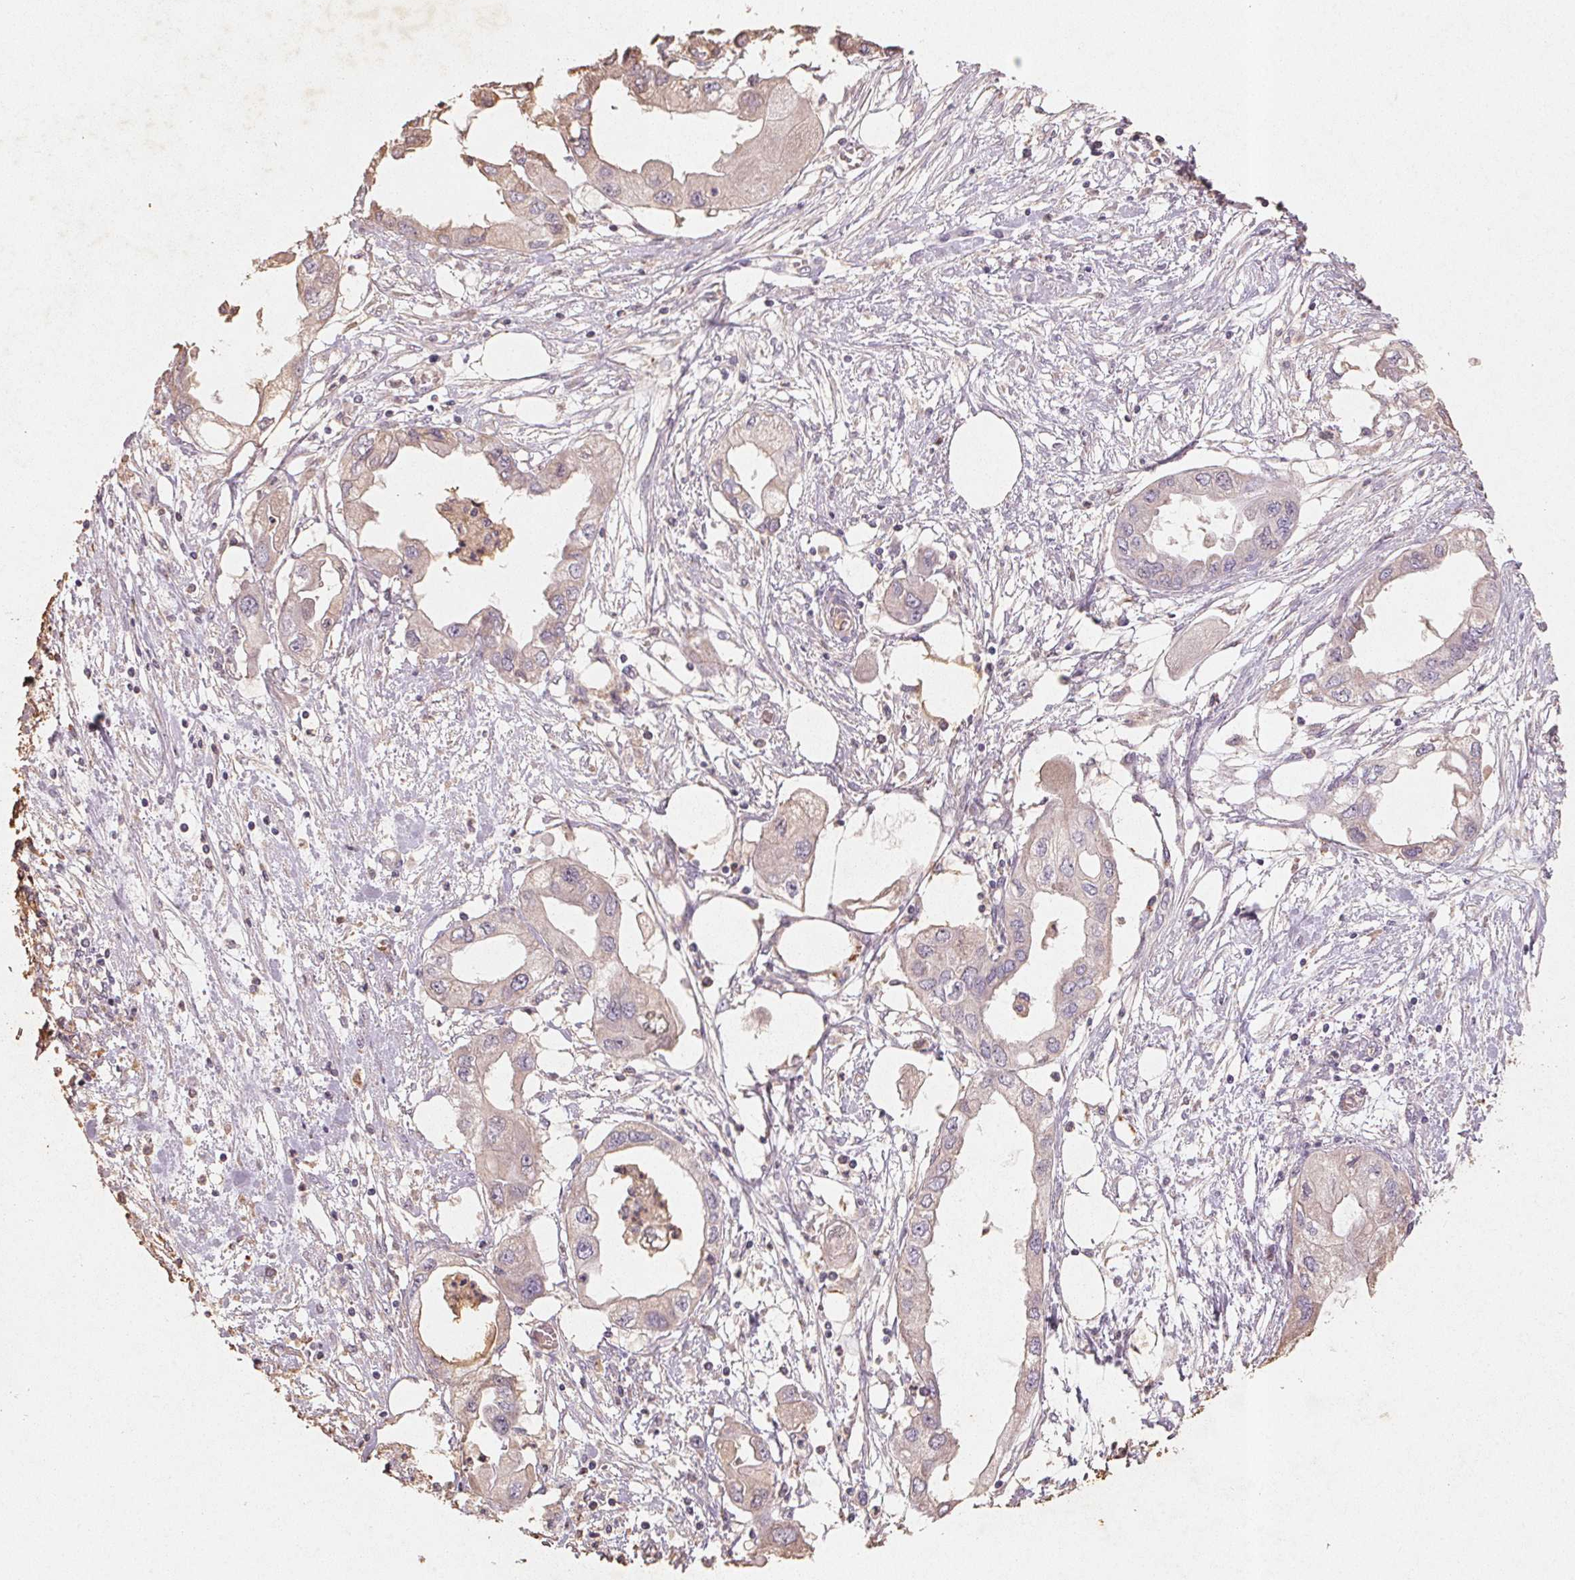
{"staining": {"intensity": "weak", "quantity": ">75%", "location": "cytoplasmic/membranous"}, "tissue": "endometrial cancer", "cell_type": "Tumor cells", "image_type": "cancer", "snomed": [{"axis": "morphology", "description": "Adenocarcinoma, NOS"}, {"axis": "morphology", "description": "Adenocarcinoma, metastatic, NOS"}, {"axis": "topography", "description": "Adipose tissue"}, {"axis": "topography", "description": "Endometrium"}], "caption": "This is a micrograph of IHC staining of endometrial cancer, which shows weak staining in the cytoplasmic/membranous of tumor cells.", "gene": "CXCL5", "patient": {"sex": "female", "age": 67}}